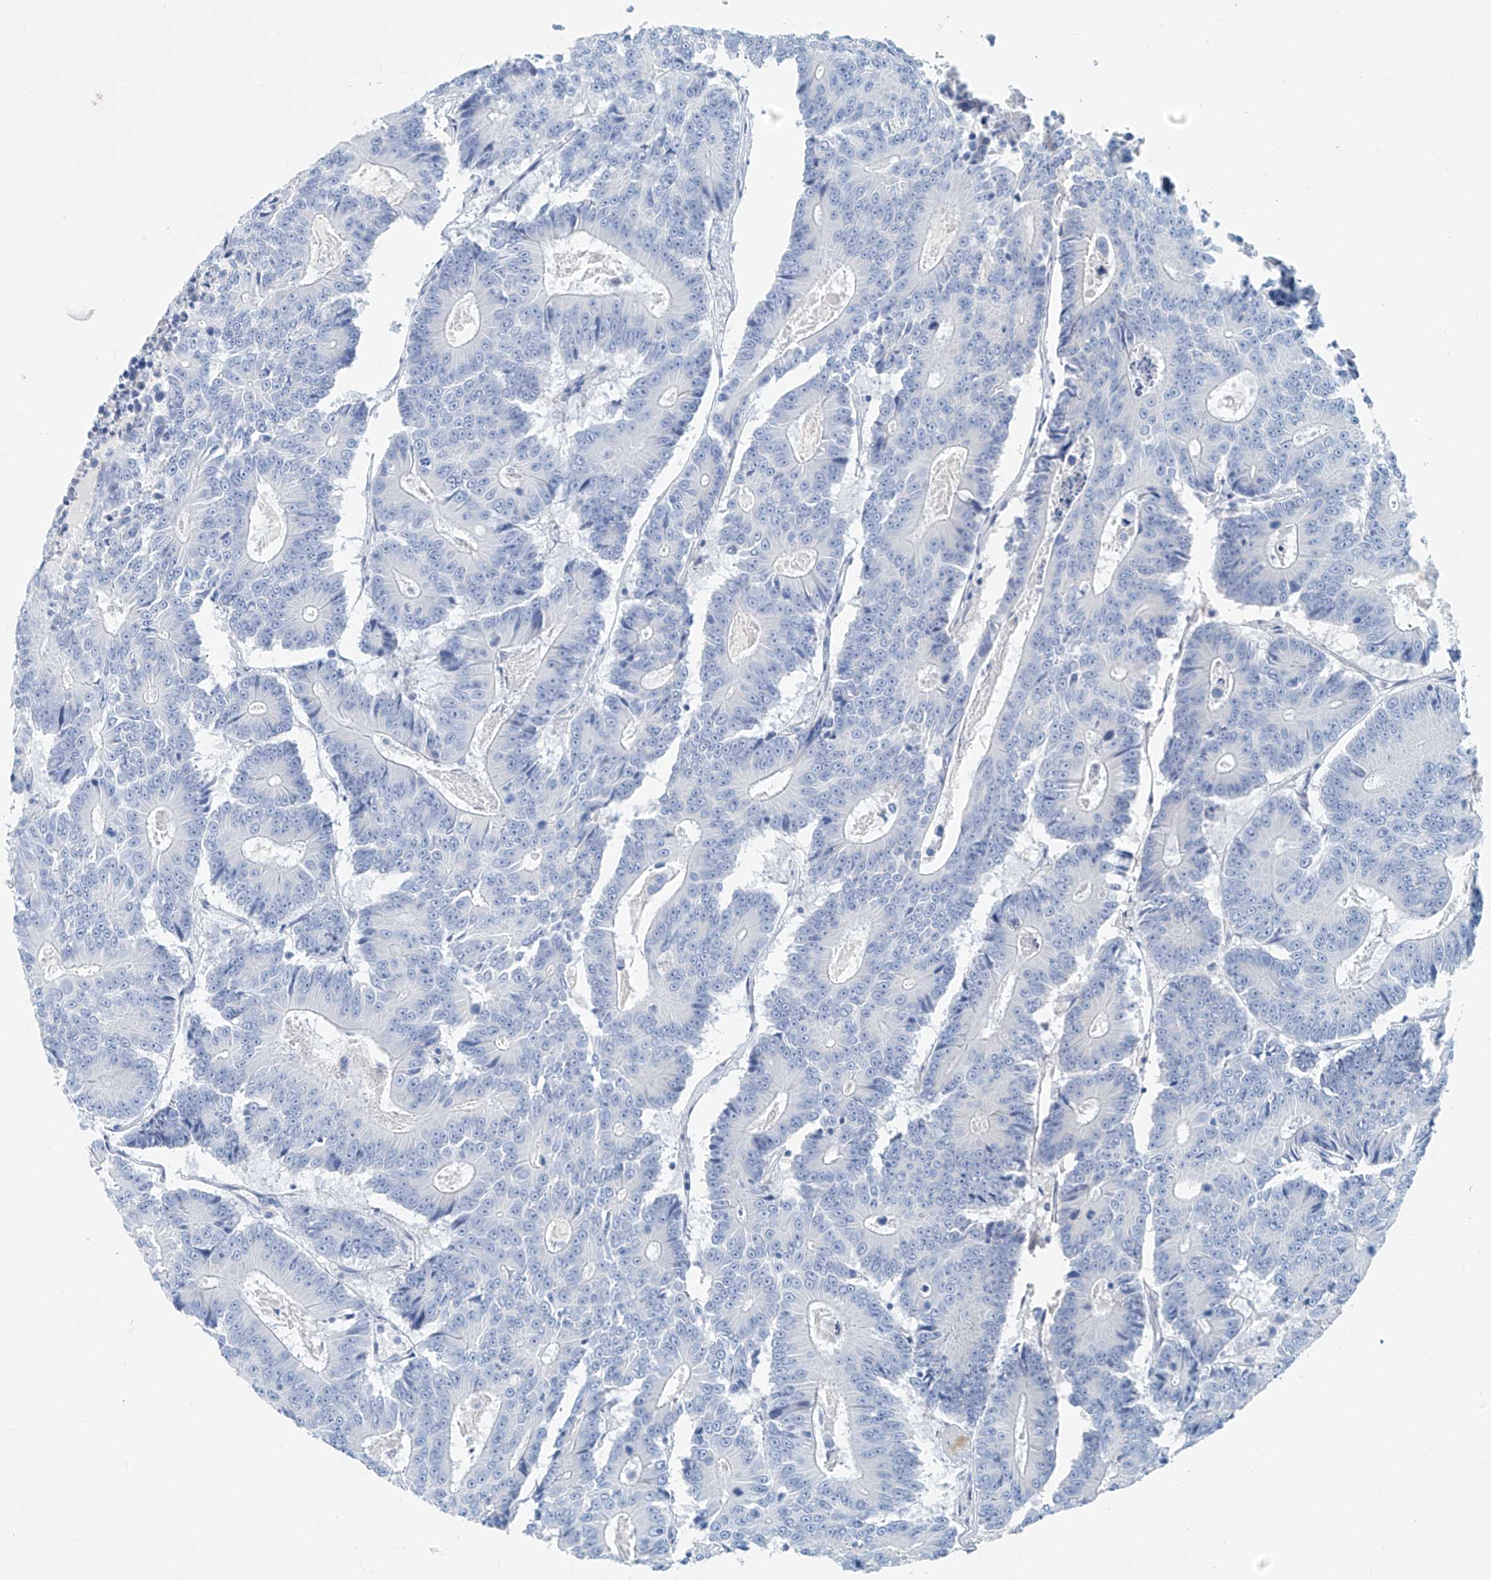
{"staining": {"intensity": "negative", "quantity": "none", "location": "none"}, "tissue": "colorectal cancer", "cell_type": "Tumor cells", "image_type": "cancer", "snomed": [{"axis": "morphology", "description": "Adenocarcinoma, NOS"}, {"axis": "topography", "description": "Colon"}], "caption": "Tumor cells show no significant positivity in colorectal adenocarcinoma.", "gene": "C1orf87", "patient": {"sex": "male", "age": 83}}